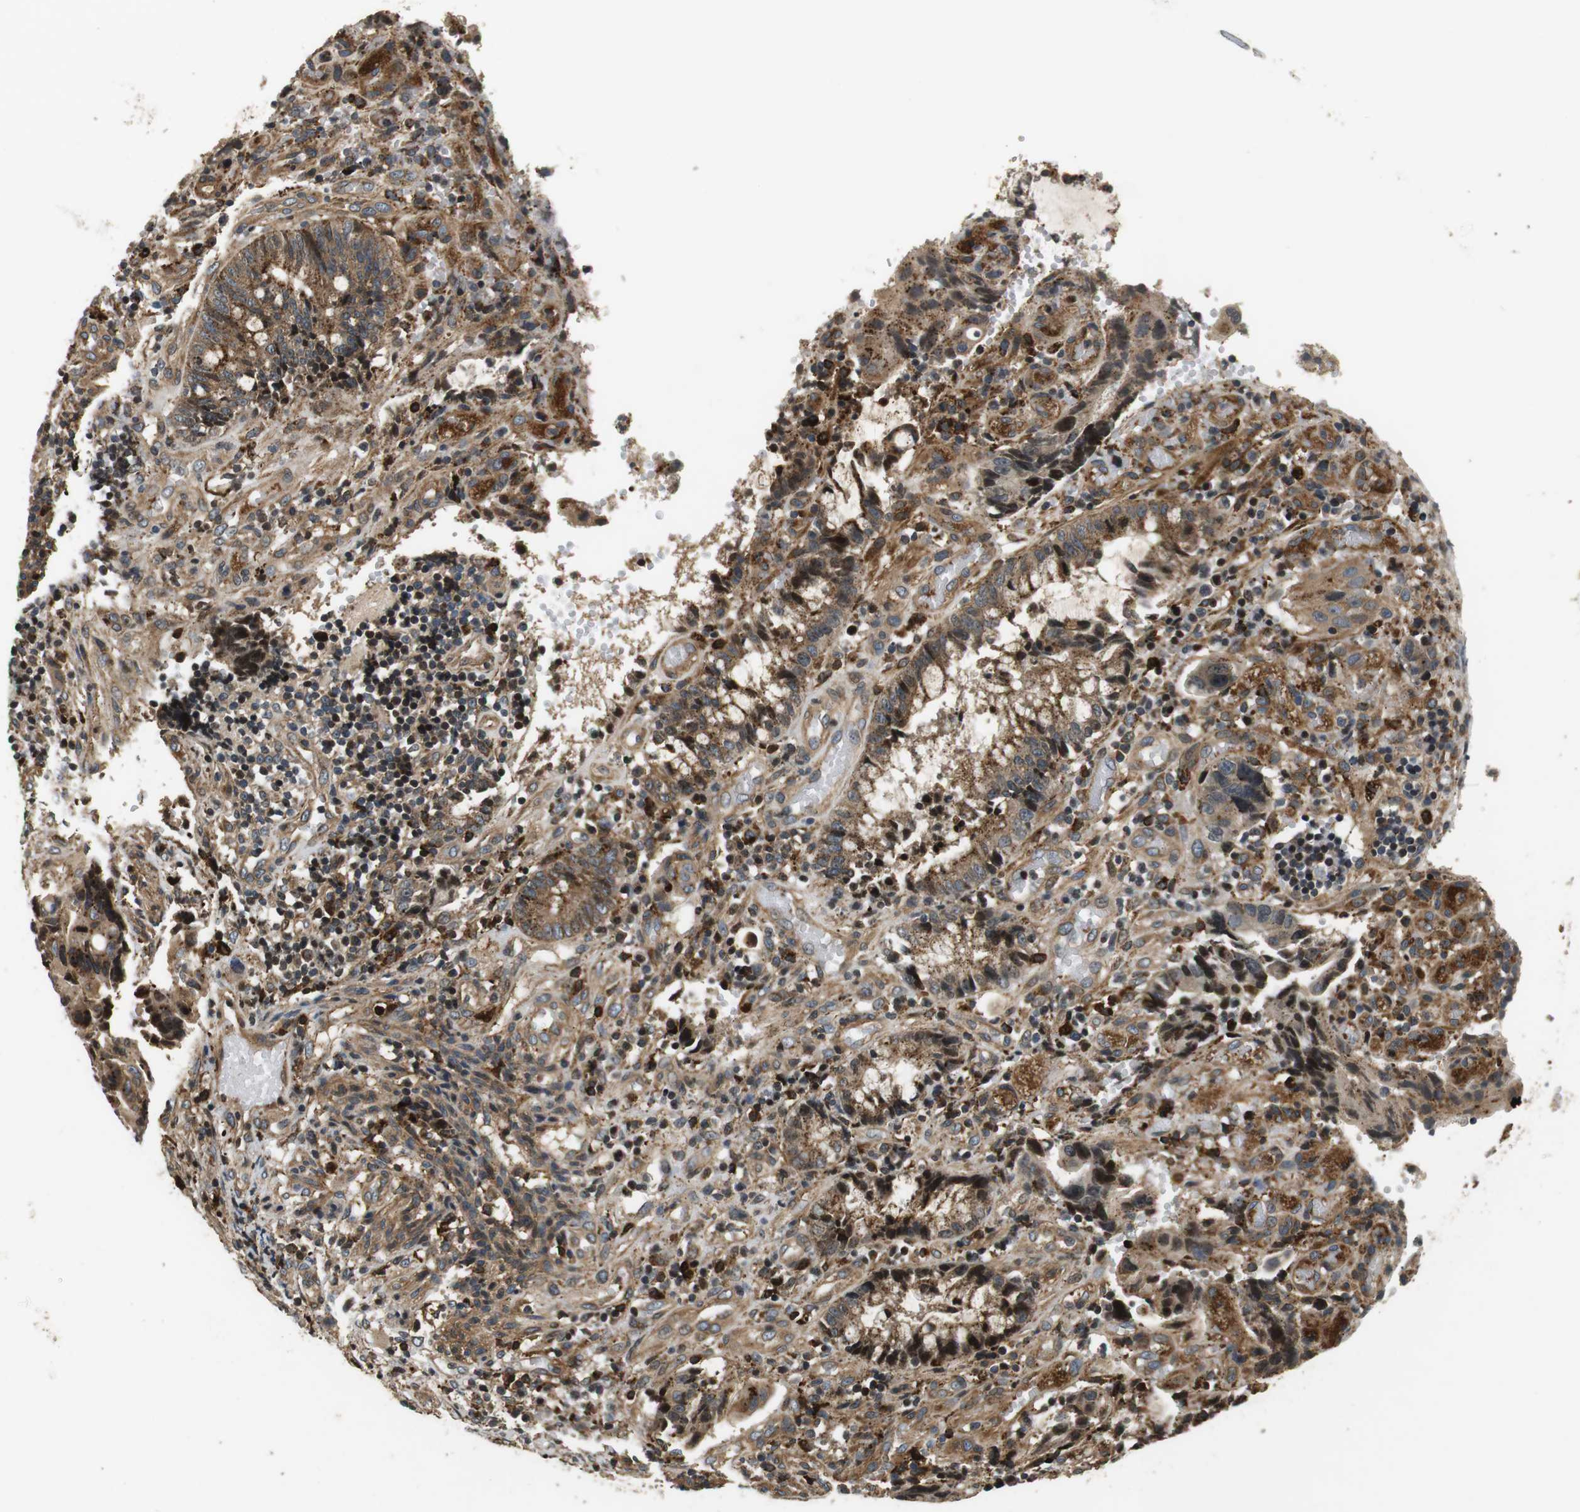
{"staining": {"intensity": "moderate", "quantity": ">75%", "location": "cytoplasmic/membranous"}, "tissue": "colorectal cancer", "cell_type": "Tumor cells", "image_type": "cancer", "snomed": [{"axis": "morphology", "description": "Adenocarcinoma, NOS"}, {"axis": "topography", "description": "Colon"}], "caption": "Colorectal cancer (adenocarcinoma) tissue exhibits moderate cytoplasmic/membranous positivity in approximately >75% of tumor cells, visualized by immunohistochemistry.", "gene": "TXNRD1", "patient": {"sex": "female", "age": 57}}